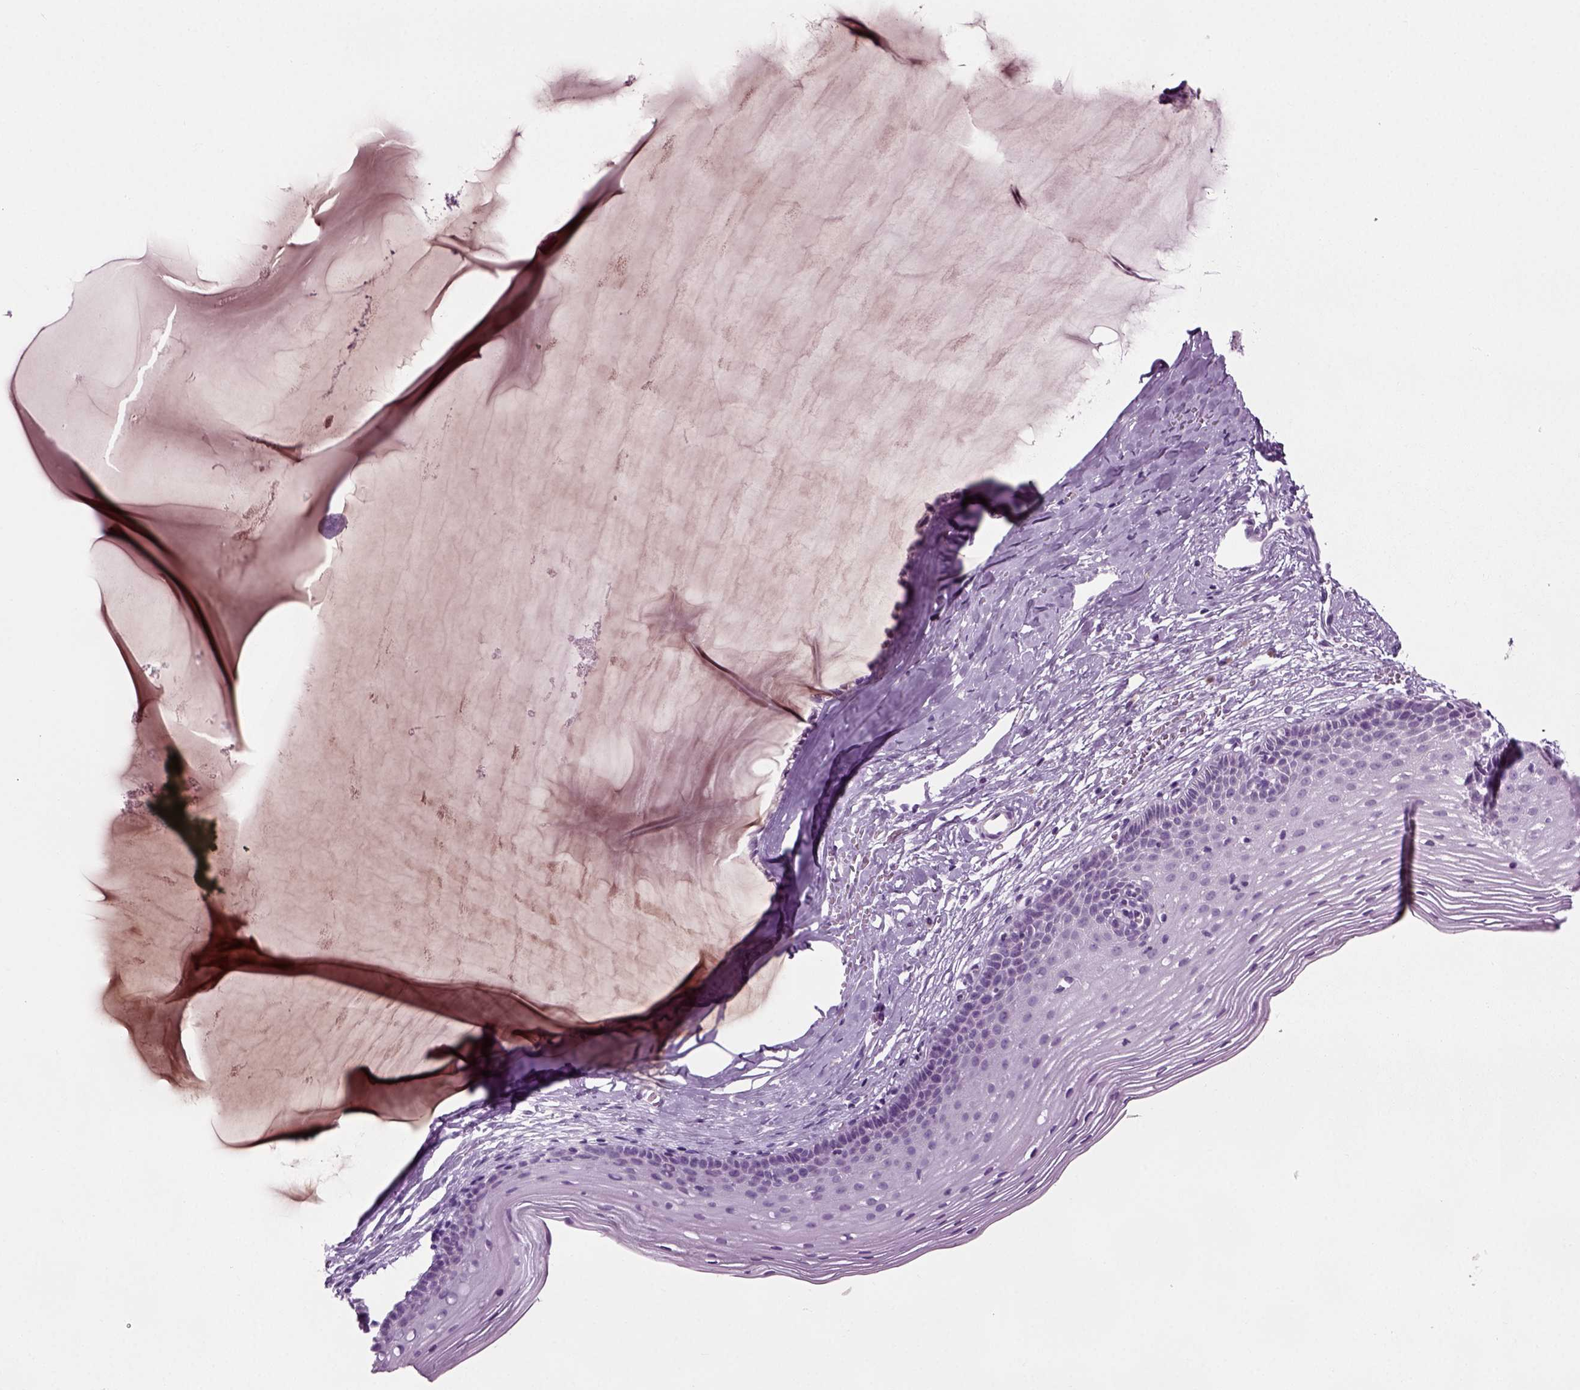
{"staining": {"intensity": "negative", "quantity": "none", "location": "none"}, "tissue": "cervix", "cell_type": "Glandular cells", "image_type": "normal", "snomed": [{"axis": "morphology", "description": "Normal tissue, NOS"}, {"axis": "topography", "description": "Cervix"}], "caption": "Immunohistochemical staining of unremarkable human cervix shows no significant expression in glandular cells.", "gene": "PRLH", "patient": {"sex": "female", "age": 40}}